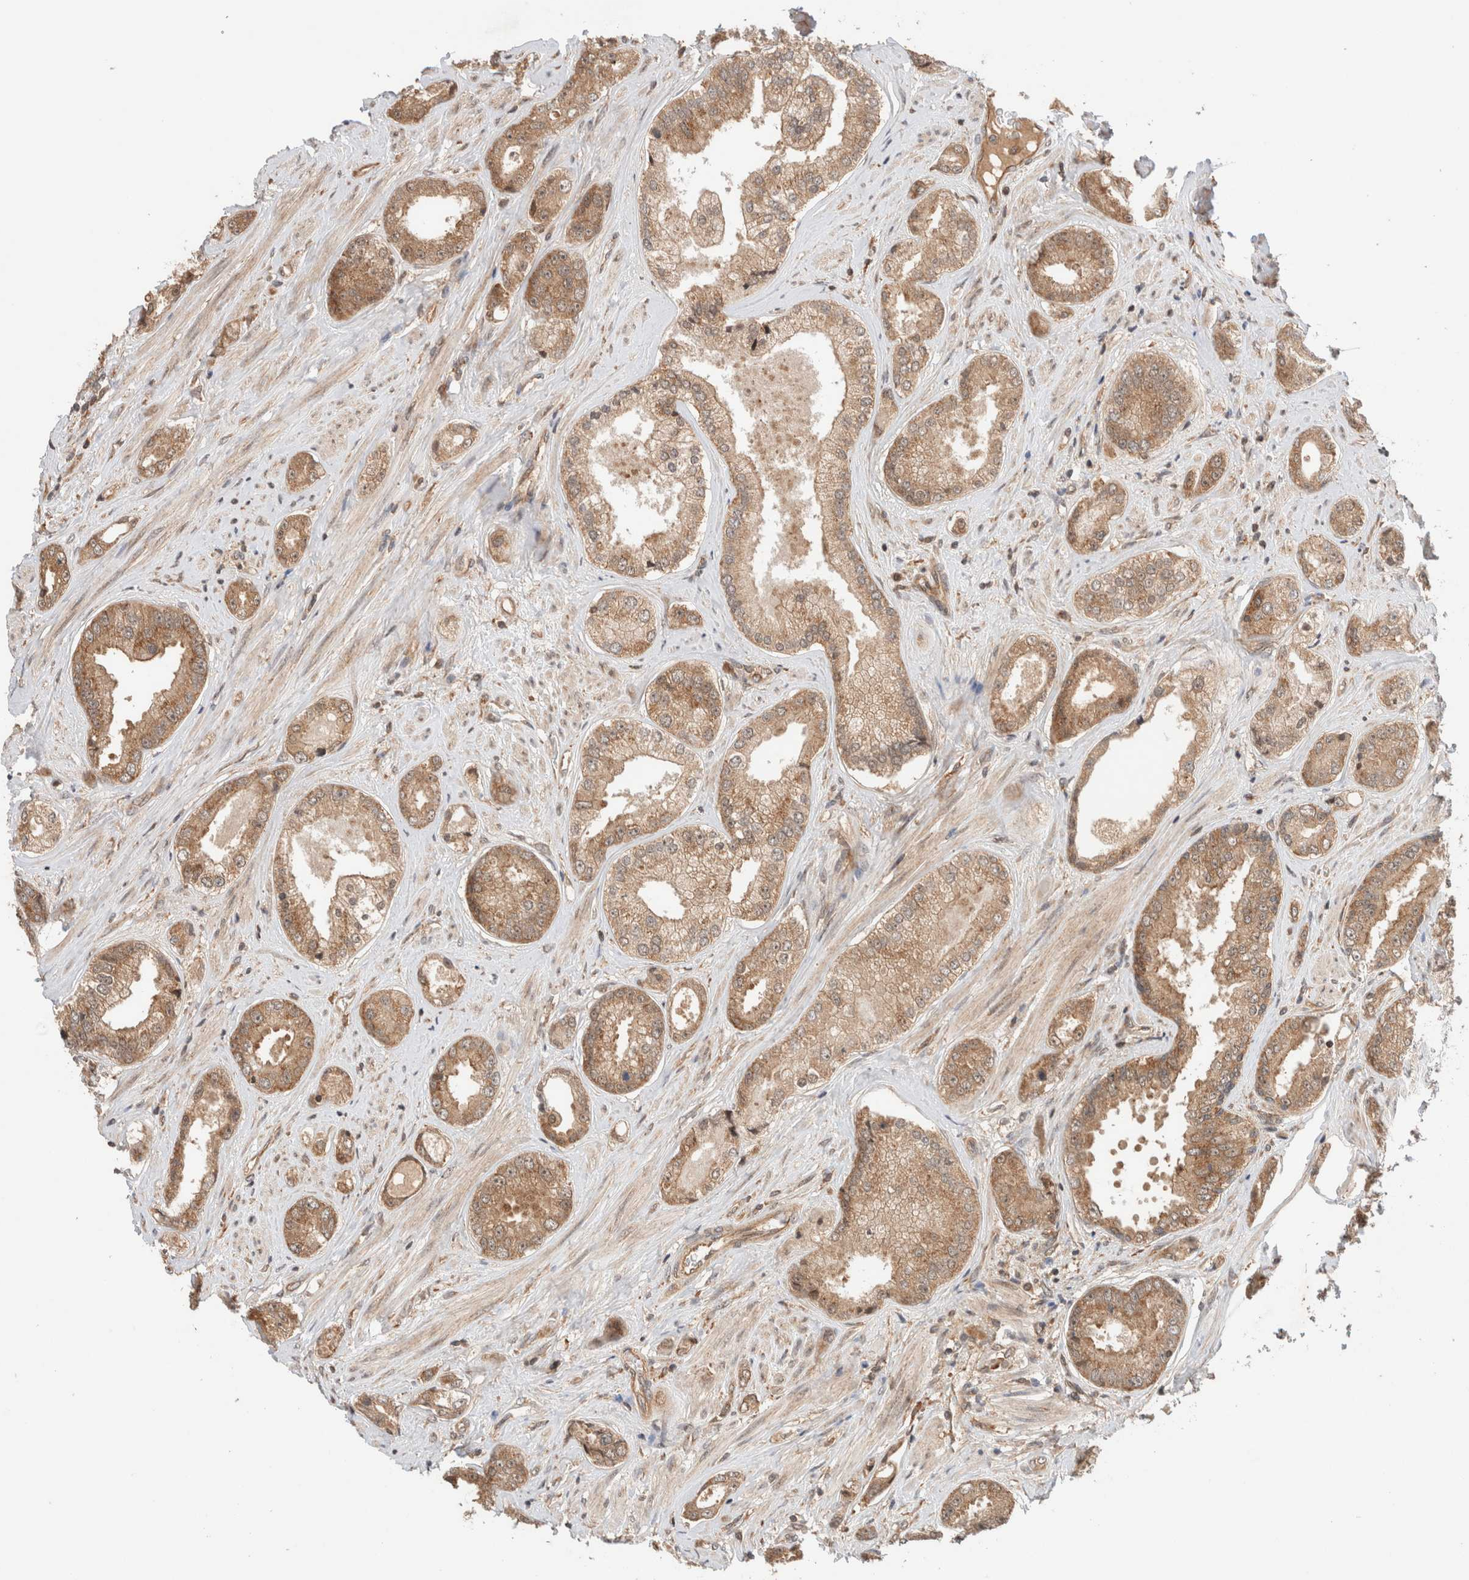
{"staining": {"intensity": "moderate", "quantity": ">75%", "location": "cytoplasmic/membranous,nuclear"}, "tissue": "prostate cancer", "cell_type": "Tumor cells", "image_type": "cancer", "snomed": [{"axis": "morphology", "description": "Adenocarcinoma, High grade"}, {"axis": "topography", "description": "Prostate"}], "caption": "High-power microscopy captured an IHC photomicrograph of prostate adenocarcinoma (high-grade), revealing moderate cytoplasmic/membranous and nuclear staining in approximately >75% of tumor cells. (brown staining indicates protein expression, while blue staining denotes nuclei).", "gene": "SIKE1", "patient": {"sex": "male", "age": 61}}